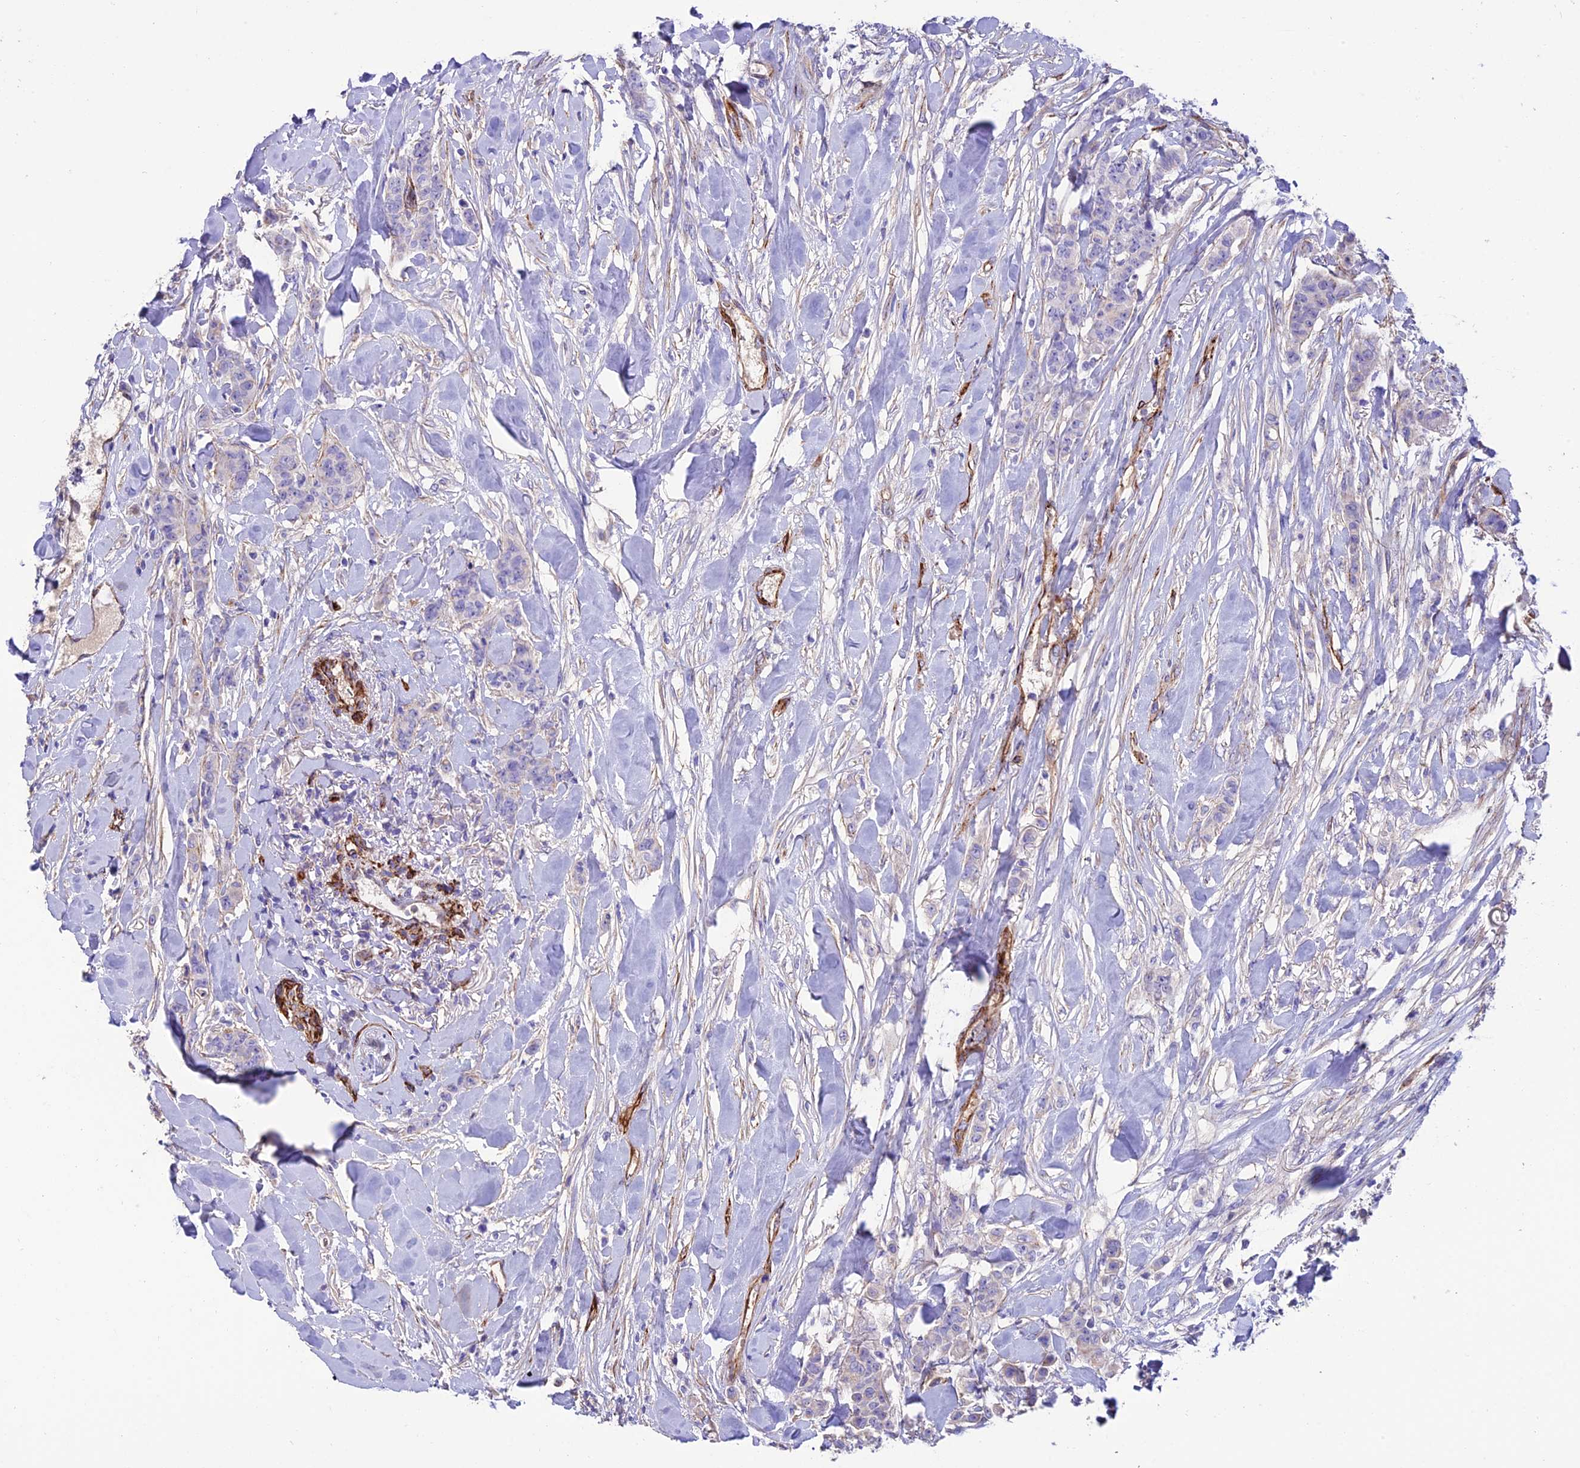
{"staining": {"intensity": "negative", "quantity": "none", "location": "none"}, "tissue": "breast cancer", "cell_type": "Tumor cells", "image_type": "cancer", "snomed": [{"axis": "morphology", "description": "Duct carcinoma"}, {"axis": "topography", "description": "Breast"}], "caption": "A micrograph of human breast cancer is negative for staining in tumor cells. (DAB (3,3'-diaminobenzidine) immunohistochemistry visualized using brightfield microscopy, high magnification).", "gene": "REX1BD", "patient": {"sex": "female", "age": 40}}